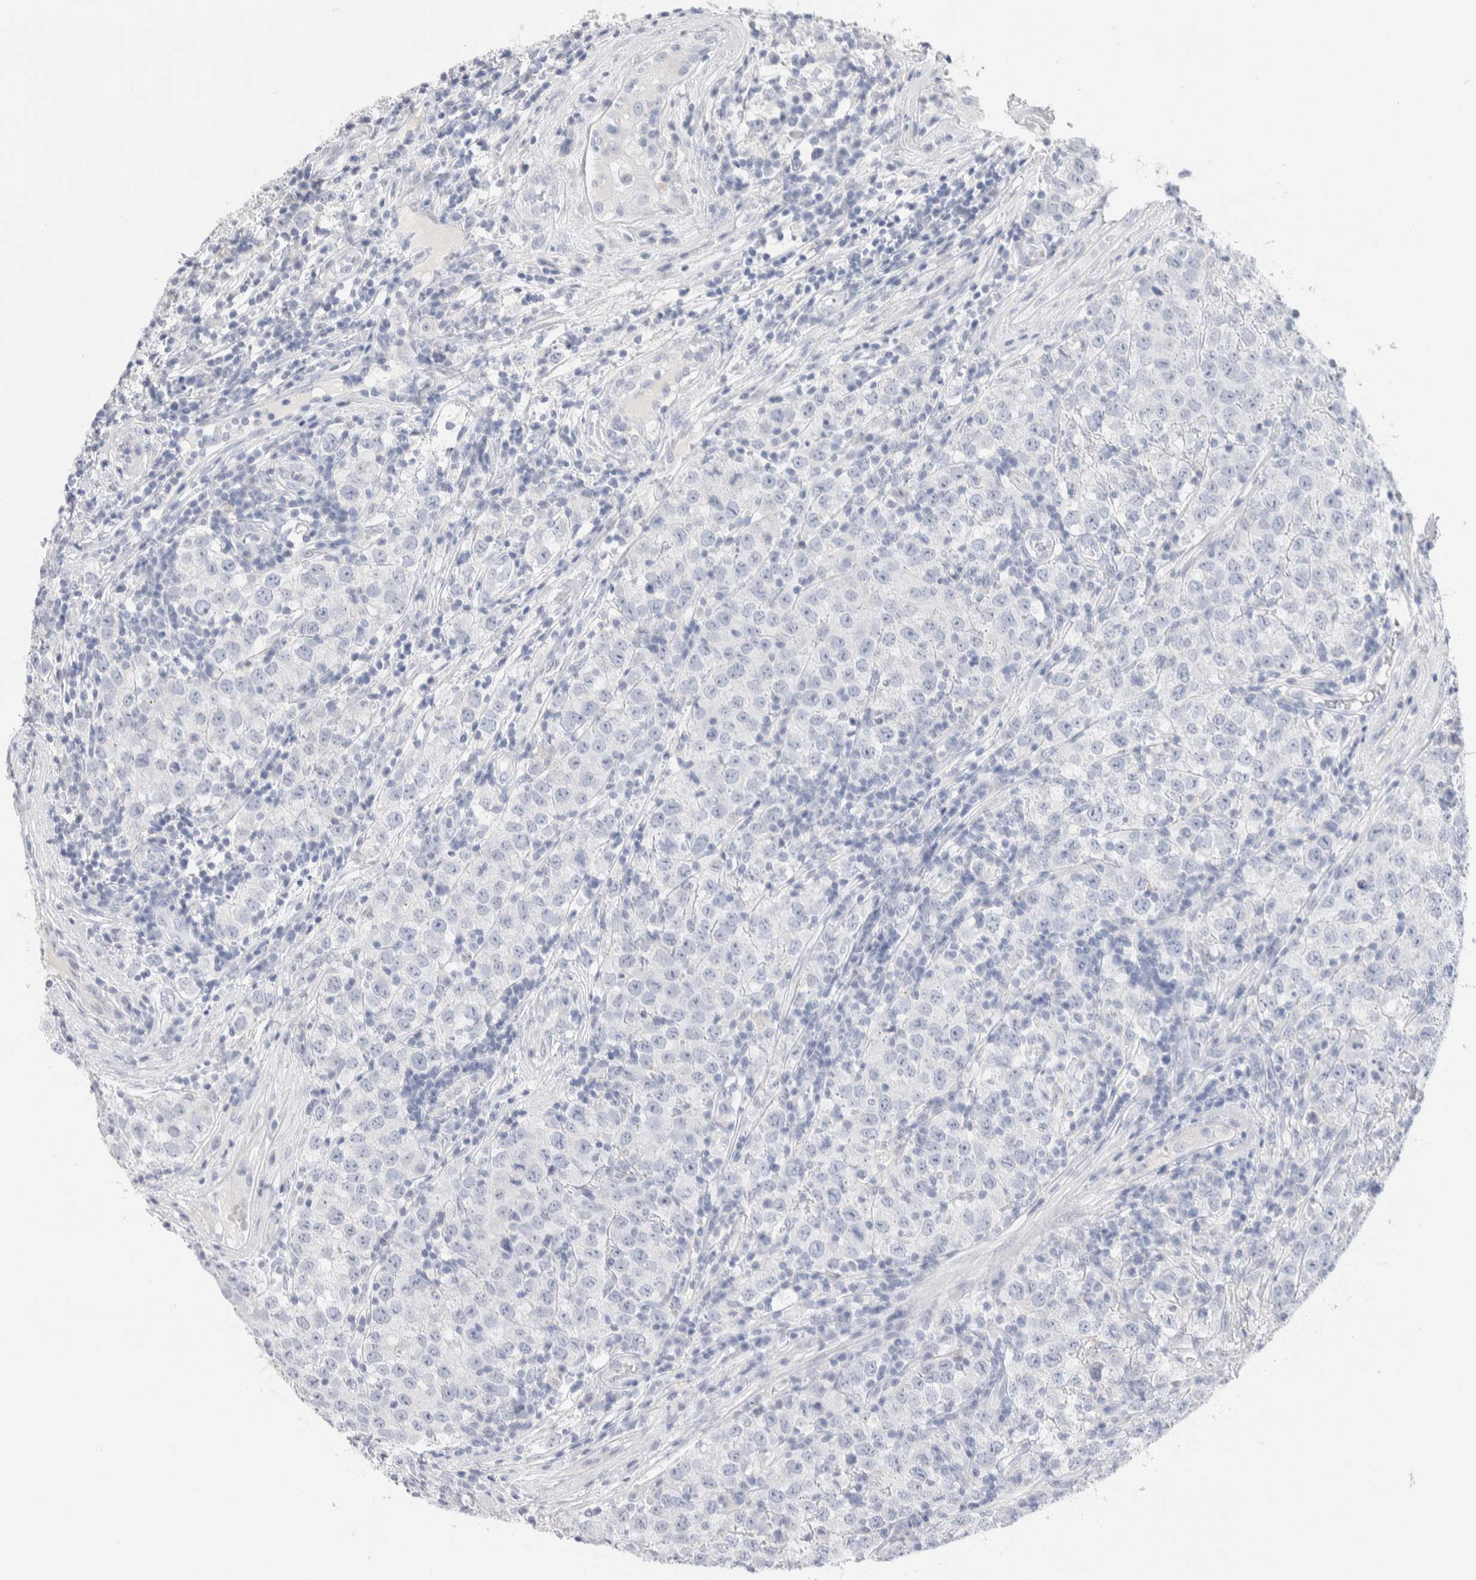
{"staining": {"intensity": "negative", "quantity": "none", "location": "none"}, "tissue": "testis cancer", "cell_type": "Tumor cells", "image_type": "cancer", "snomed": [{"axis": "morphology", "description": "Seminoma, NOS"}, {"axis": "morphology", "description": "Carcinoma, Embryonal, NOS"}, {"axis": "topography", "description": "Testis"}], "caption": "Testis cancer was stained to show a protein in brown. There is no significant expression in tumor cells. Nuclei are stained in blue.", "gene": "GDA", "patient": {"sex": "male", "age": 28}}